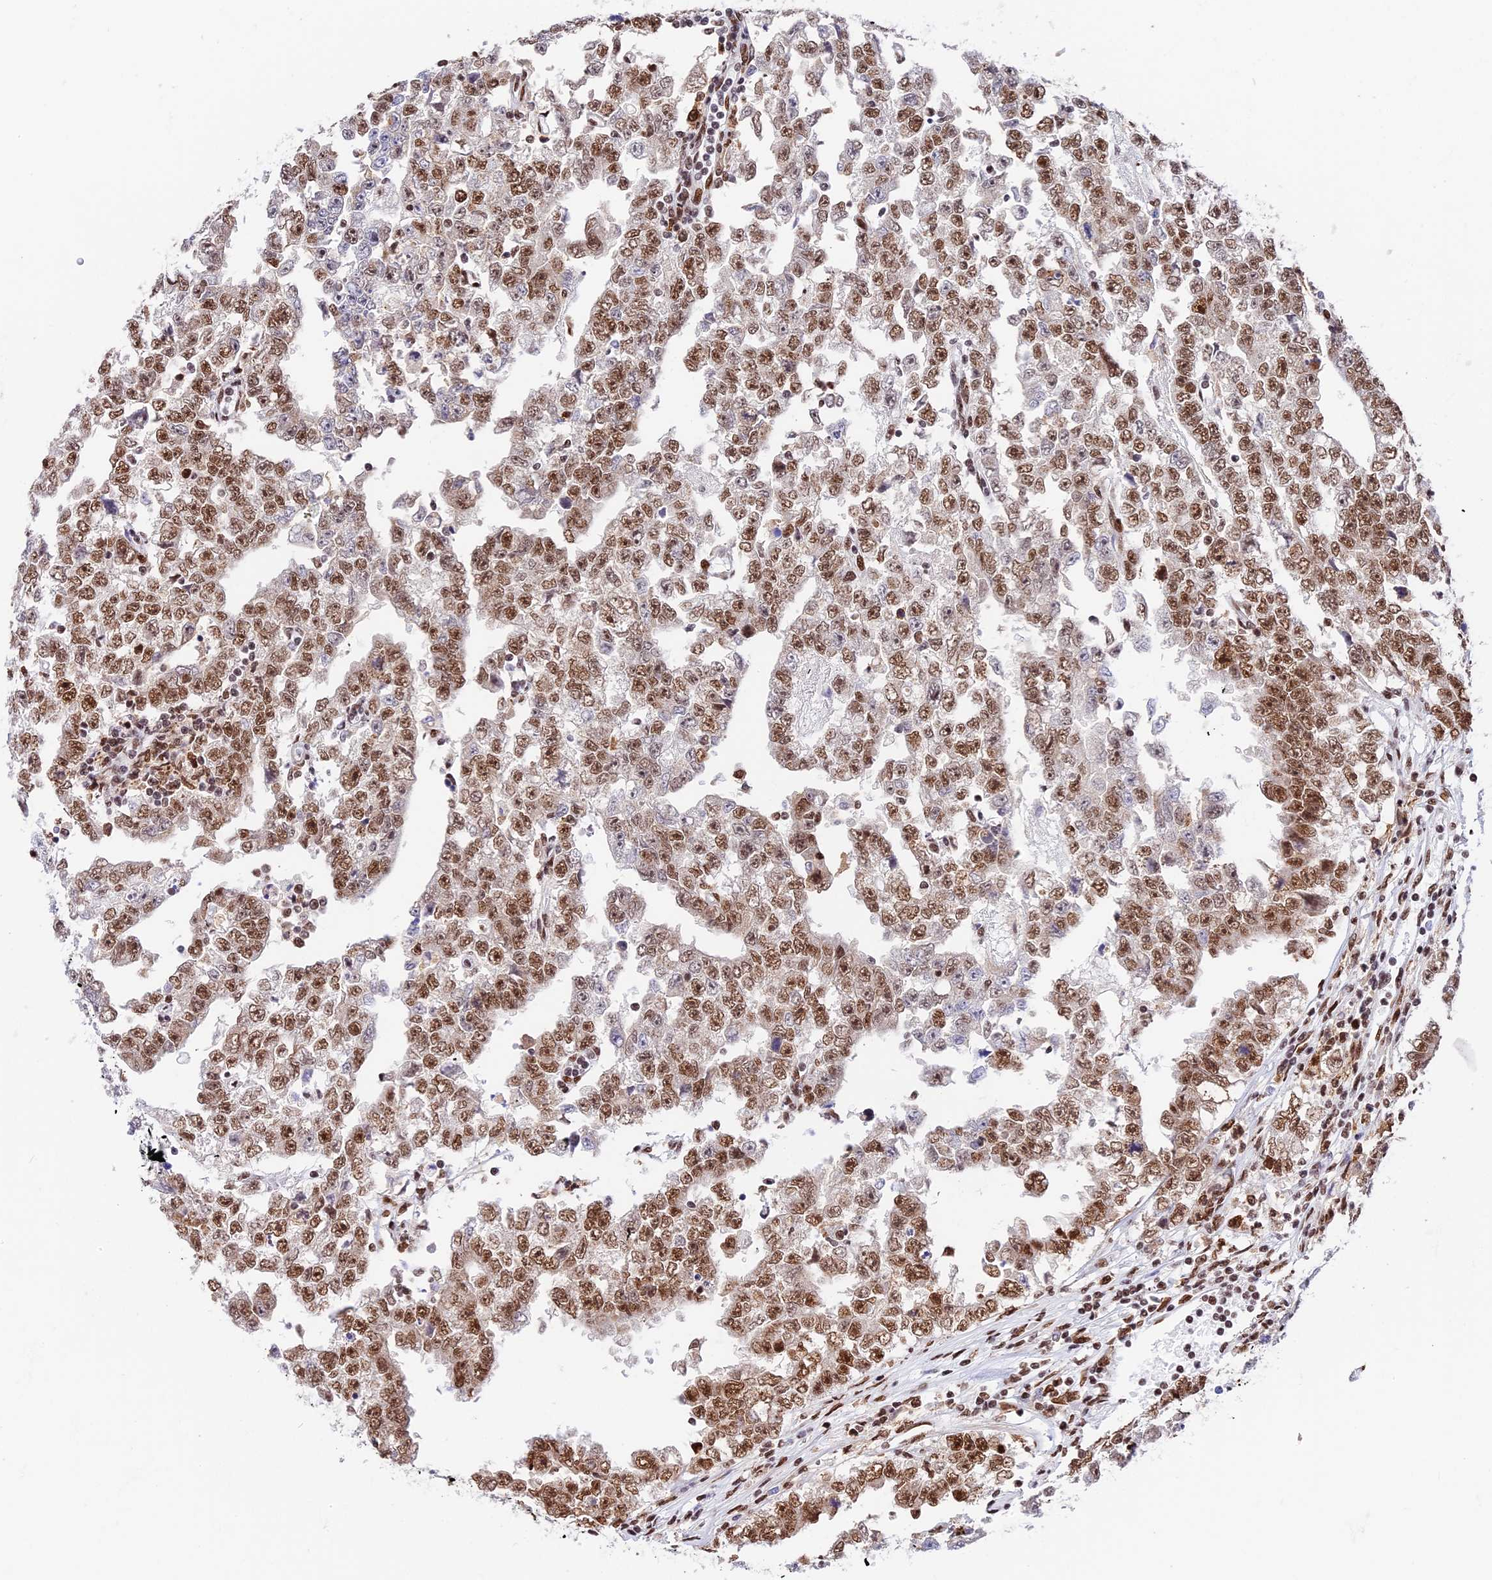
{"staining": {"intensity": "moderate", "quantity": ">75%", "location": "nuclear"}, "tissue": "testis cancer", "cell_type": "Tumor cells", "image_type": "cancer", "snomed": [{"axis": "morphology", "description": "Carcinoma, Embryonal, NOS"}, {"axis": "topography", "description": "Testis"}], "caption": "Testis embryonal carcinoma was stained to show a protein in brown. There is medium levels of moderate nuclear staining in approximately >75% of tumor cells. (DAB (3,3'-diaminobenzidine) IHC, brown staining for protein, blue staining for nuclei).", "gene": "SBNO1", "patient": {"sex": "male", "age": 25}}